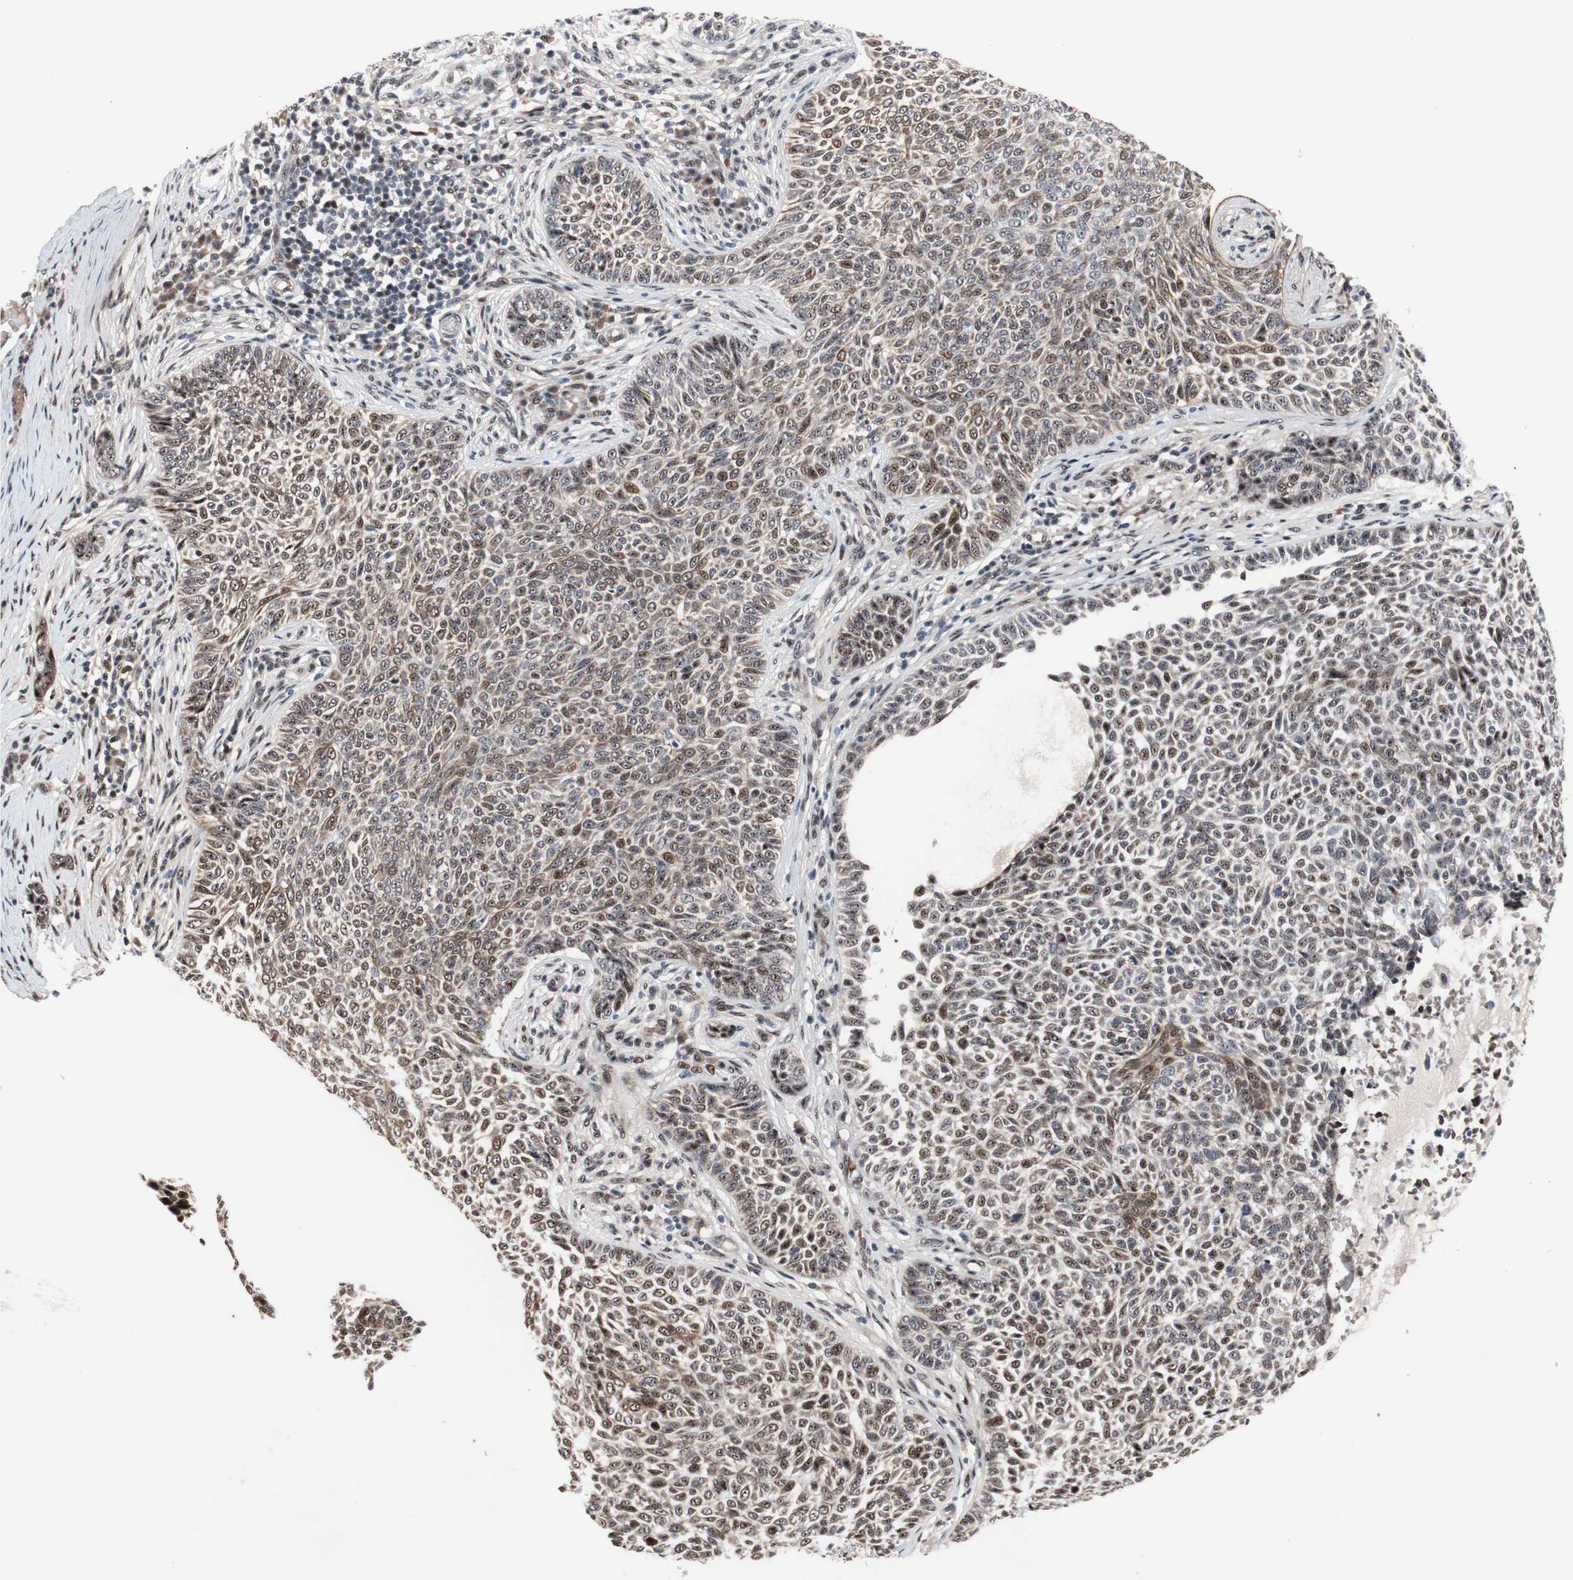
{"staining": {"intensity": "weak", "quantity": "25%-75%", "location": "nuclear"}, "tissue": "skin cancer", "cell_type": "Tumor cells", "image_type": "cancer", "snomed": [{"axis": "morphology", "description": "Basal cell carcinoma"}, {"axis": "topography", "description": "Skin"}], "caption": "Approximately 25%-75% of tumor cells in skin cancer (basal cell carcinoma) display weak nuclear protein positivity as visualized by brown immunohistochemical staining.", "gene": "SOX7", "patient": {"sex": "male", "age": 87}}